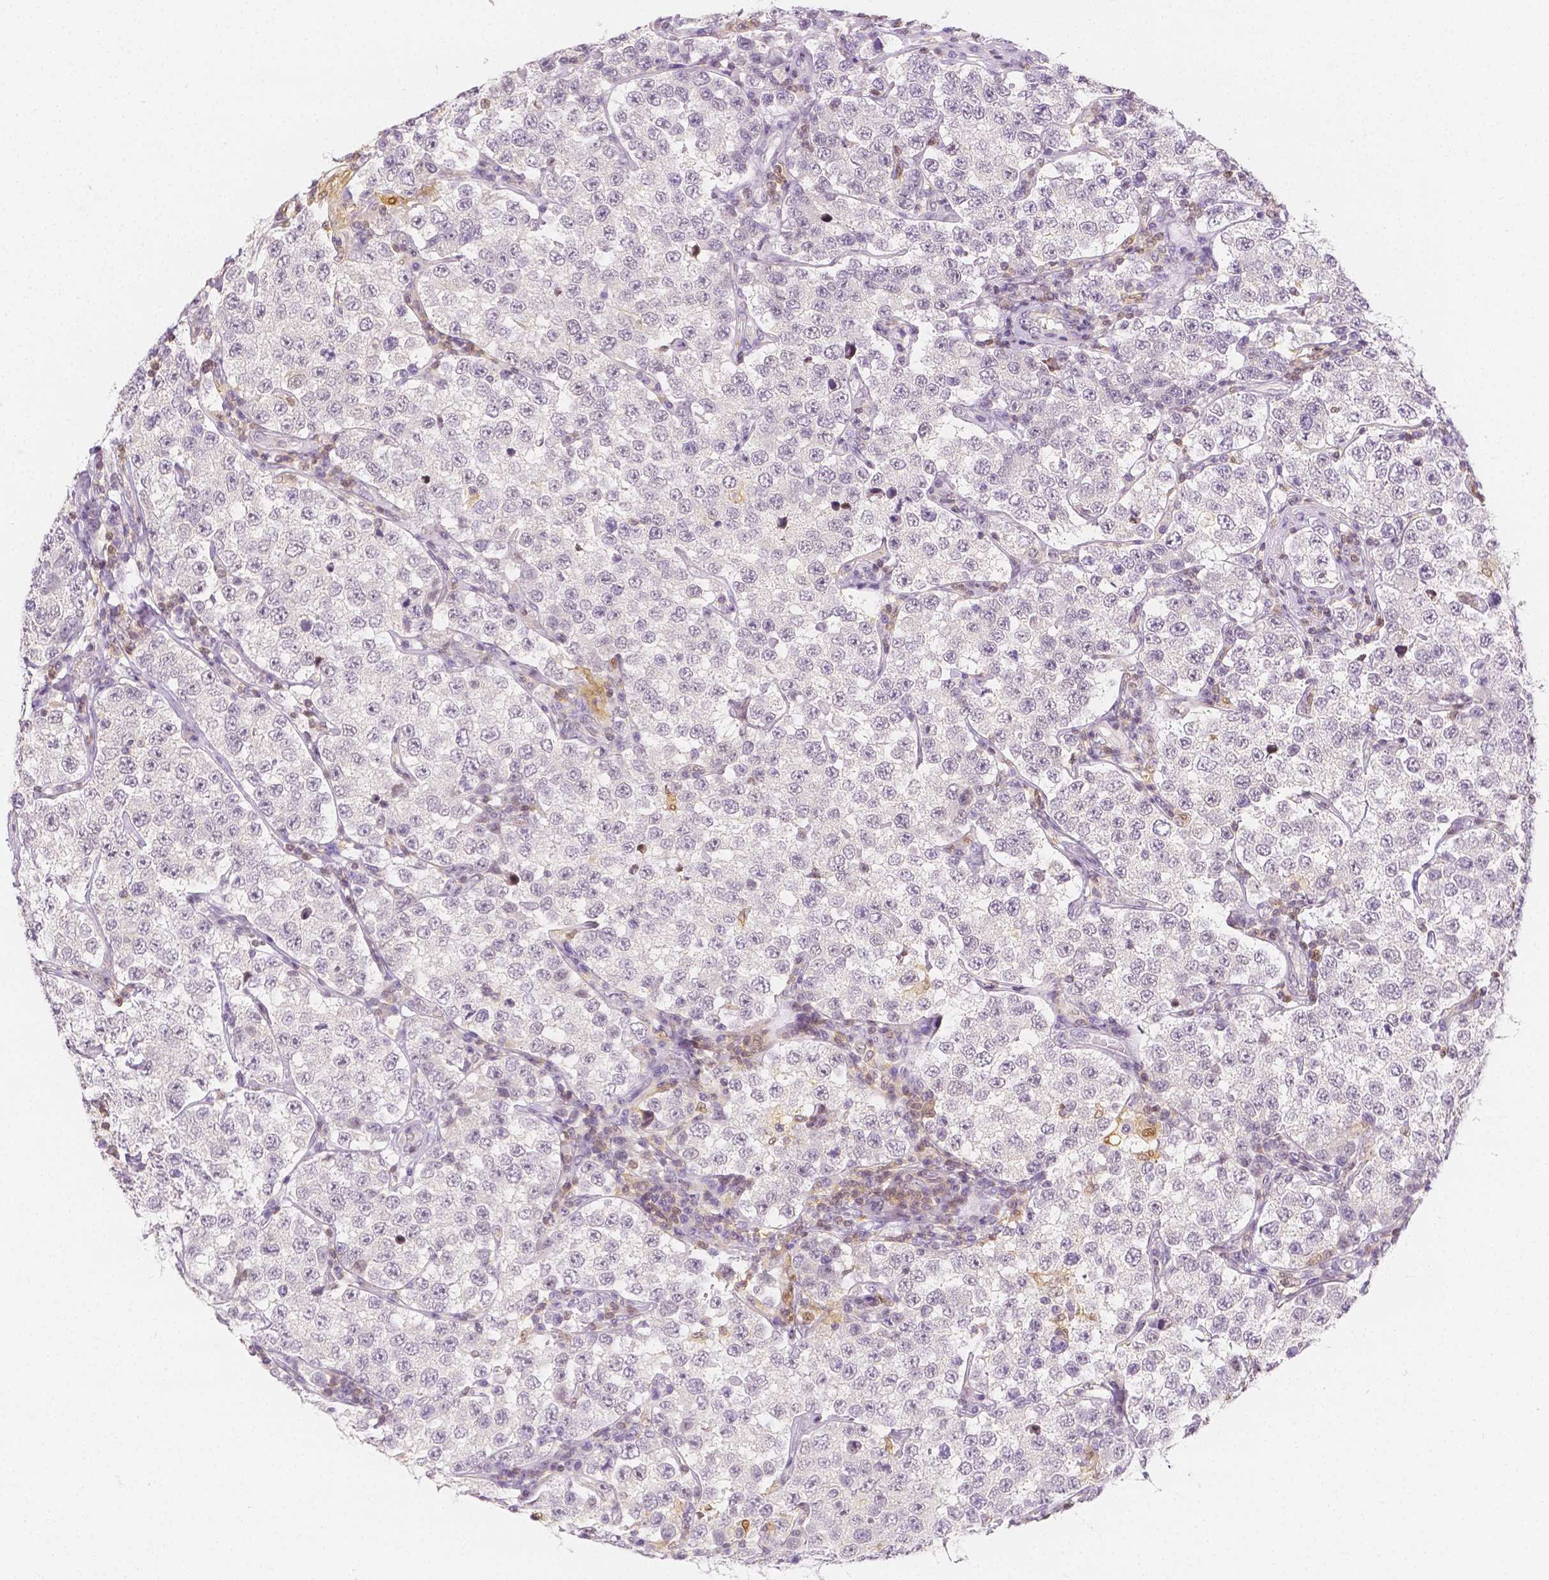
{"staining": {"intensity": "negative", "quantity": "none", "location": "none"}, "tissue": "testis cancer", "cell_type": "Tumor cells", "image_type": "cancer", "snomed": [{"axis": "morphology", "description": "Seminoma, NOS"}, {"axis": "topography", "description": "Testis"}], "caption": "An IHC image of seminoma (testis) is shown. There is no staining in tumor cells of seminoma (testis).", "gene": "SGTB", "patient": {"sex": "male", "age": 34}}